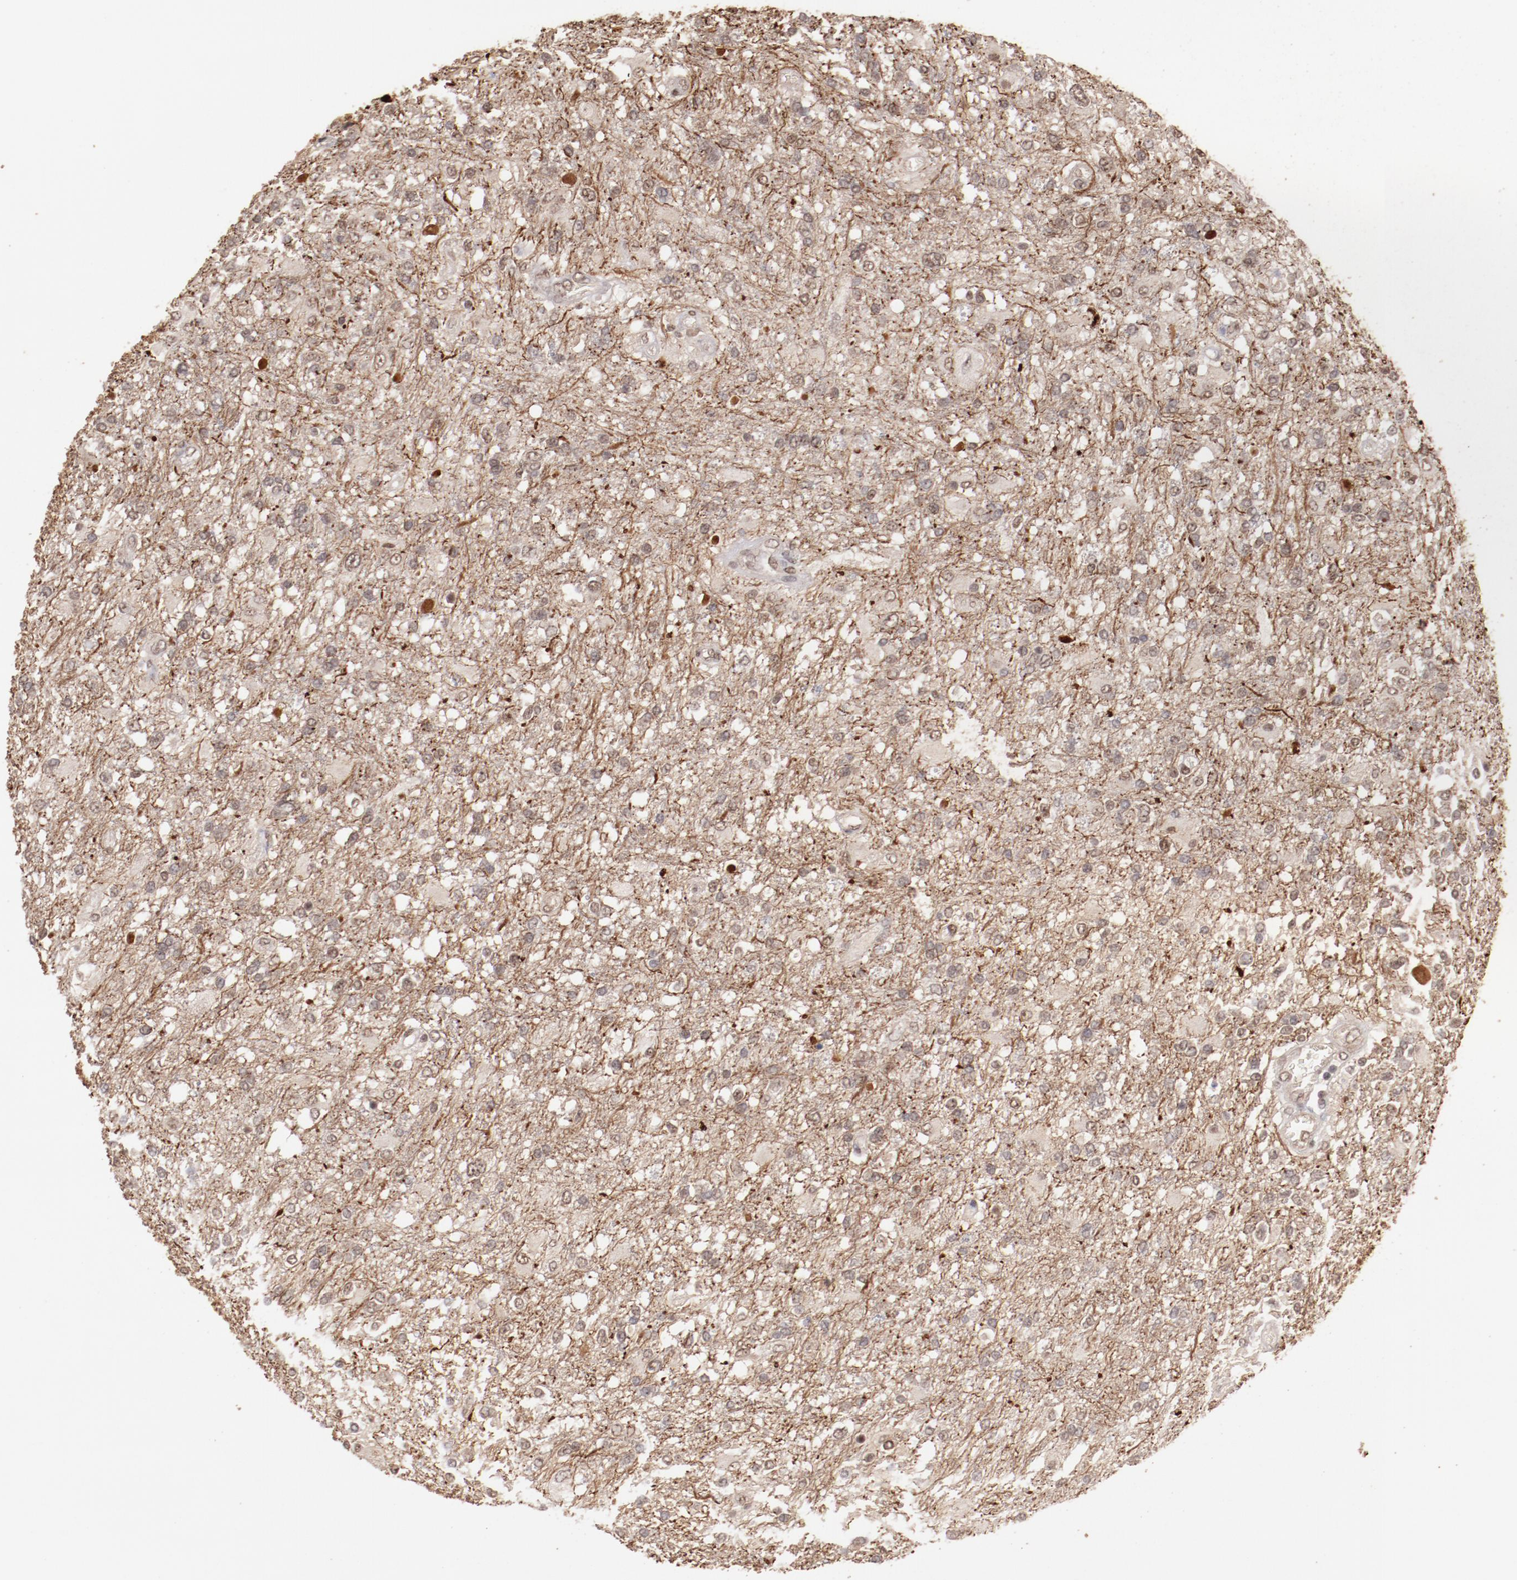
{"staining": {"intensity": "weak", "quantity": "25%-75%", "location": "nuclear"}, "tissue": "glioma", "cell_type": "Tumor cells", "image_type": "cancer", "snomed": [{"axis": "morphology", "description": "Glioma, malignant, High grade"}, {"axis": "topography", "description": "Cerebral cortex"}], "caption": "A brown stain highlights weak nuclear expression of a protein in malignant glioma (high-grade) tumor cells.", "gene": "CLOCK", "patient": {"sex": "male", "age": 79}}